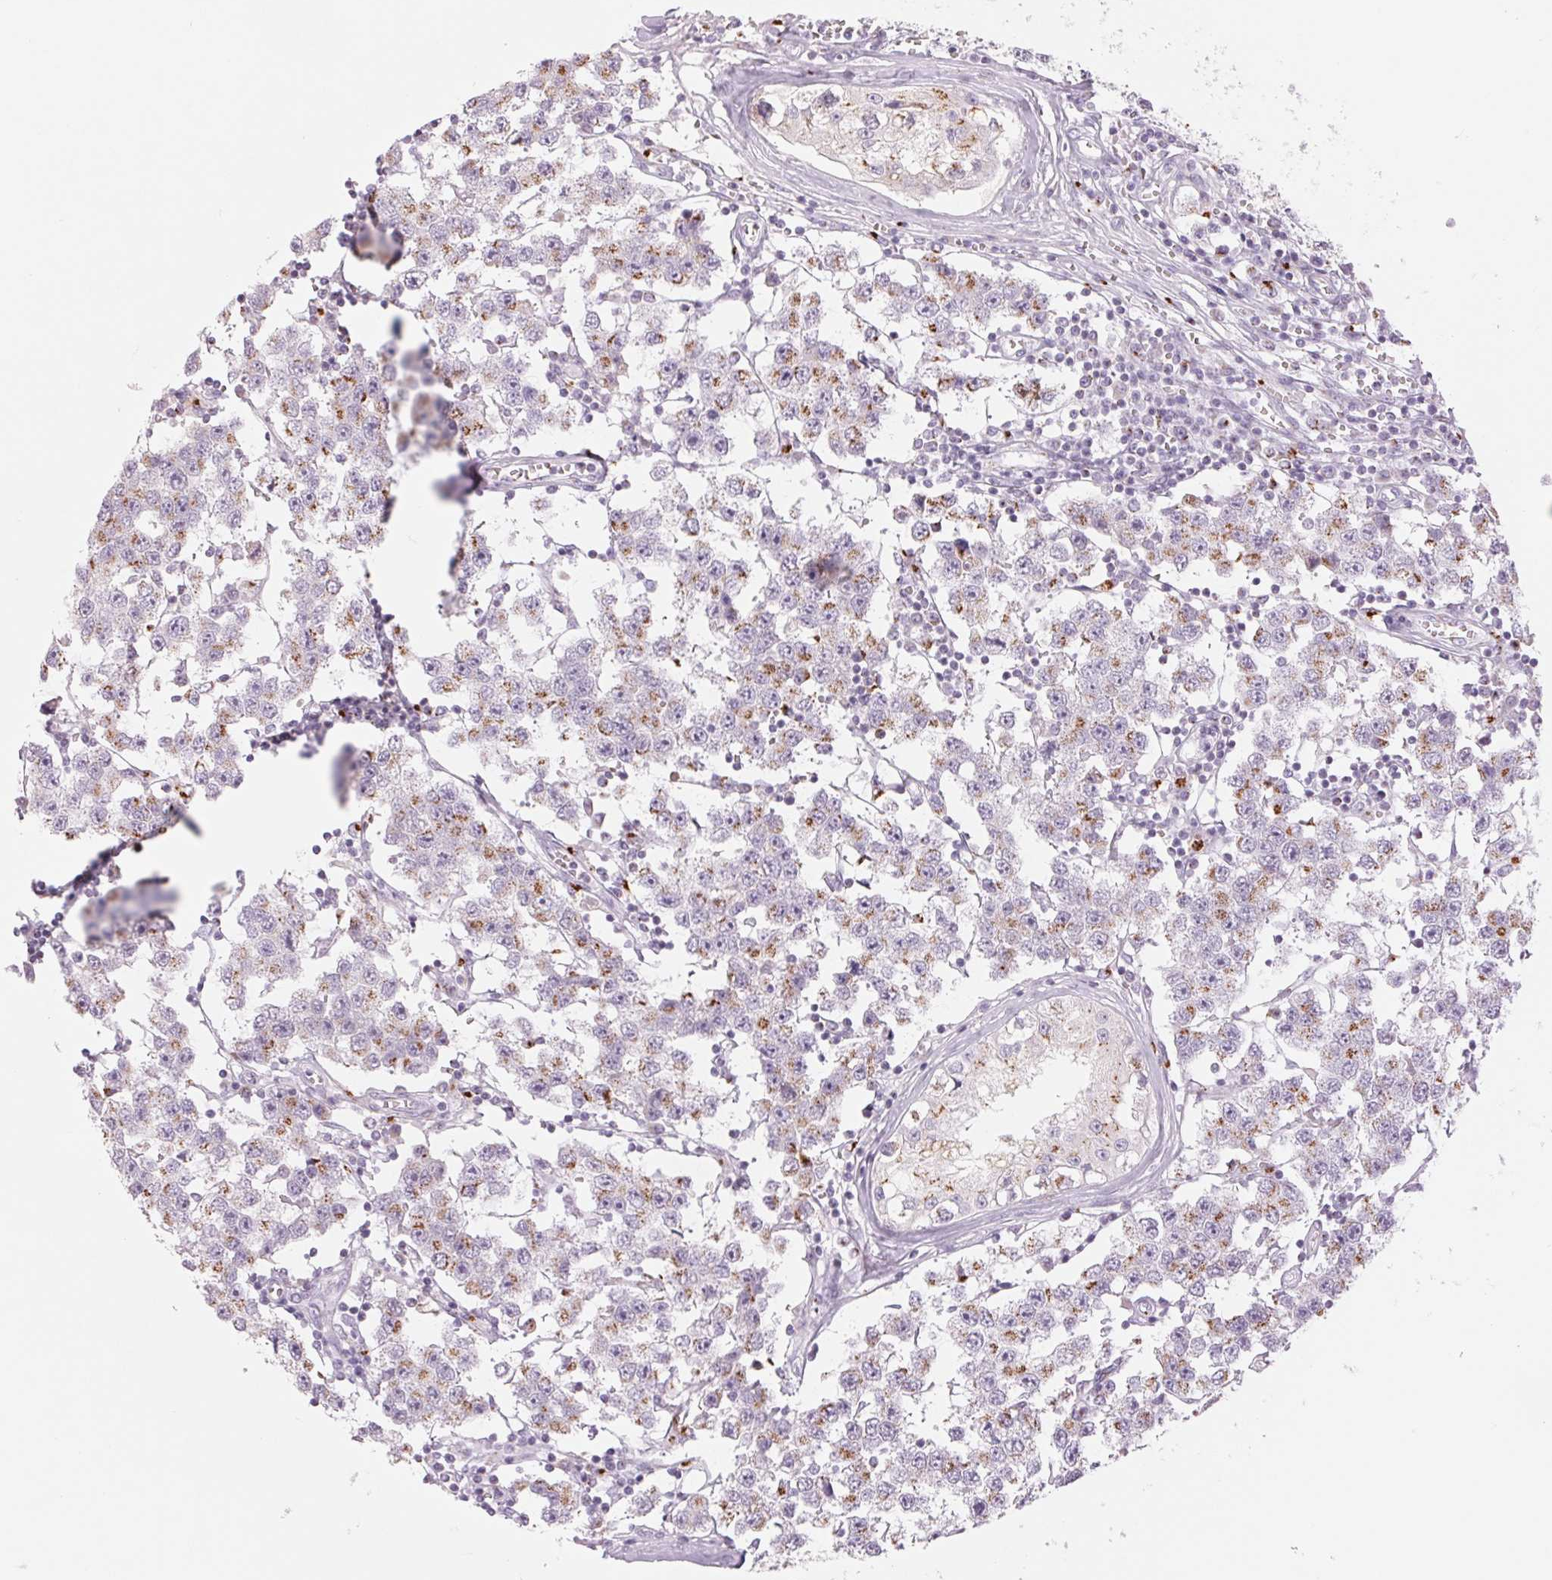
{"staining": {"intensity": "moderate", "quantity": "25%-75%", "location": "cytoplasmic/membranous"}, "tissue": "testis cancer", "cell_type": "Tumor cells", "image_type": "cancer", "snomed": [{"axis": "morphology", "description": "Seminoma, NOS"}, {"axis": "topography", "description": "Testis"}], "caption": "Human testis cancer stained for a protein (brown) shows moderate cytoplasmic/membranous positive staining in approximately 25%-75% of tumor cells.", "gene": "GALNT7", "patient": {"sex": "male", "age": 34}}